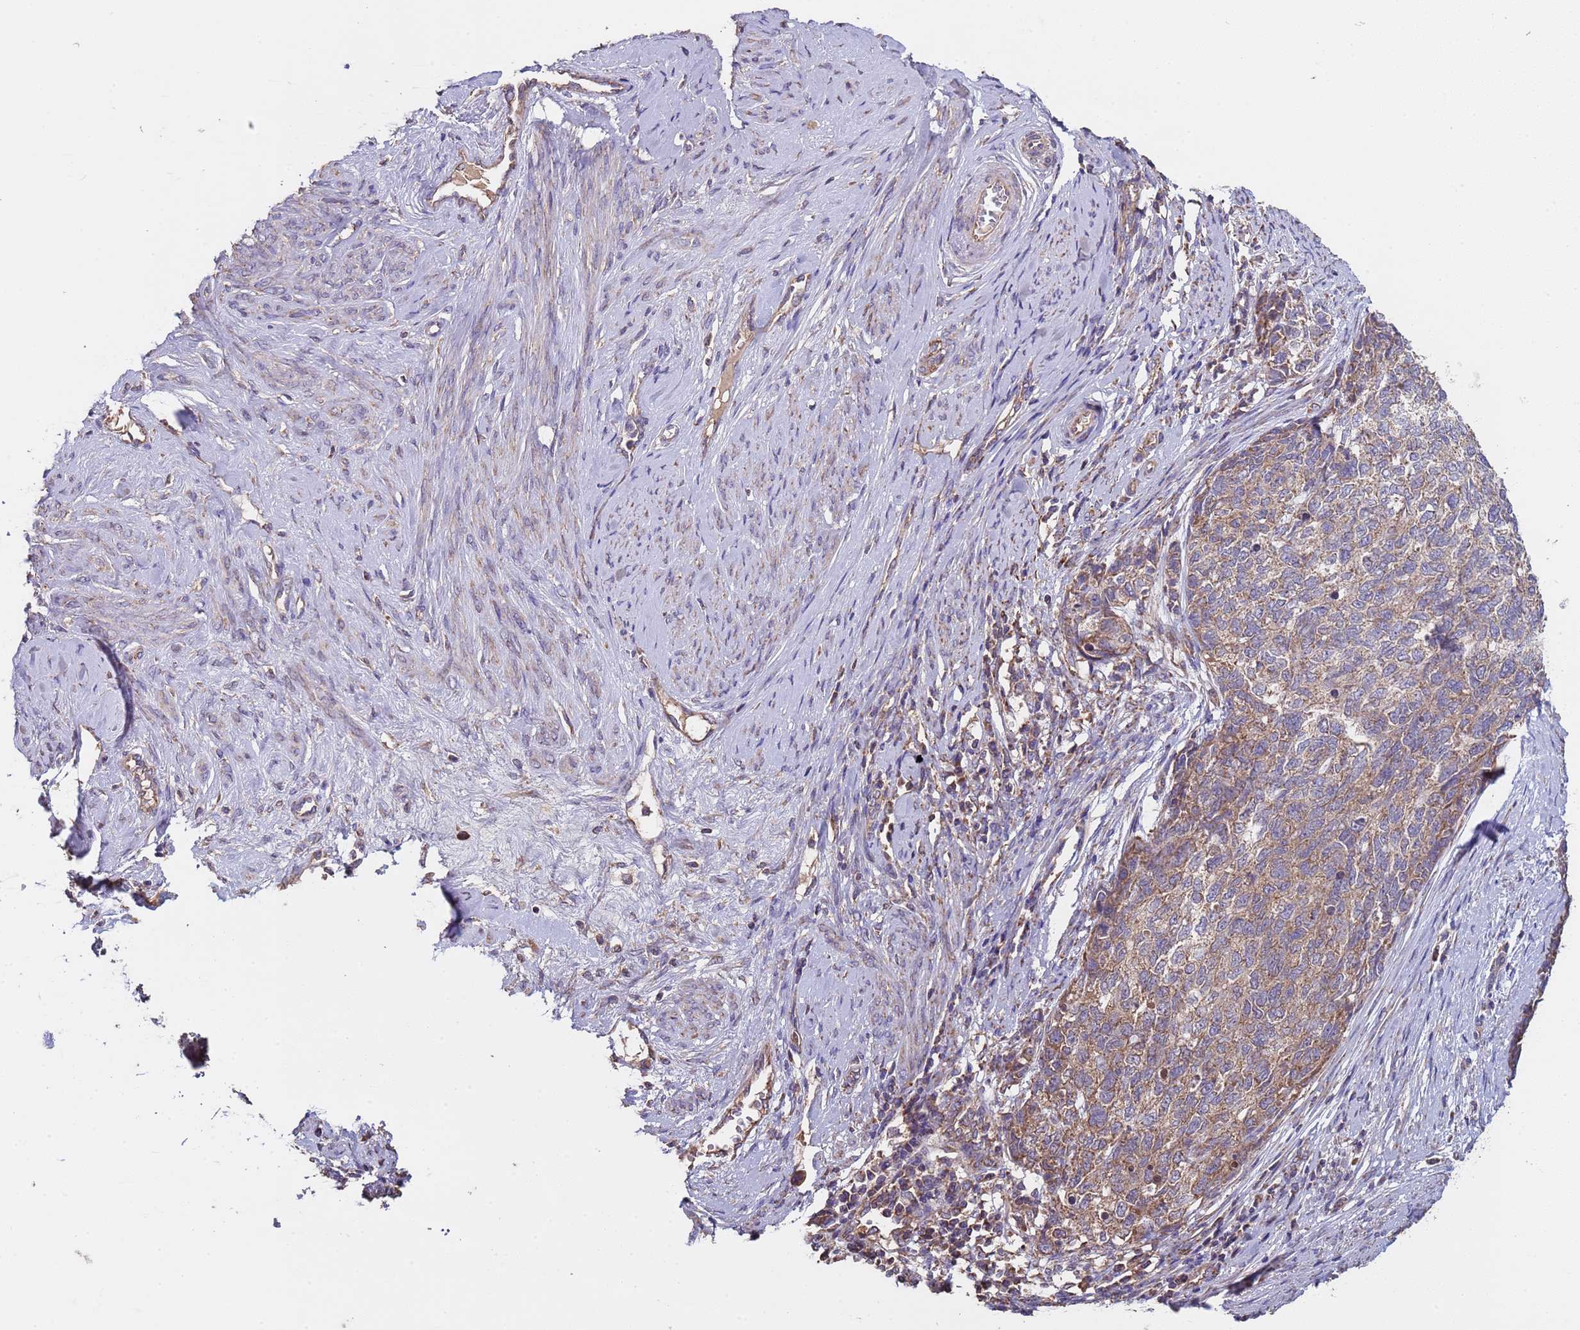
{"staining": {"intensity": "weak", "quantity": ">75%", "location": "cytoplasmic/membranous"}, "tissue": "cervical cancer", "cell_type": "Tumor cells", "image_type": "cancer", "snomed": [{"axis": "morphology", "description": "Squamous cell carcinoma, NOS"}, {"axis": "topography", "description": "Cervix"}], "caption": "Weak cytoplasmic/membranous staining is identified in approximately >75% of tumor cells in cervical squamous cell carcinoma. The protein of interest is shown in brown color, while the nuclei are stained blue.", "gene": "EEF1AKMT1", "patient": {"sex": "female", "age": 63}}